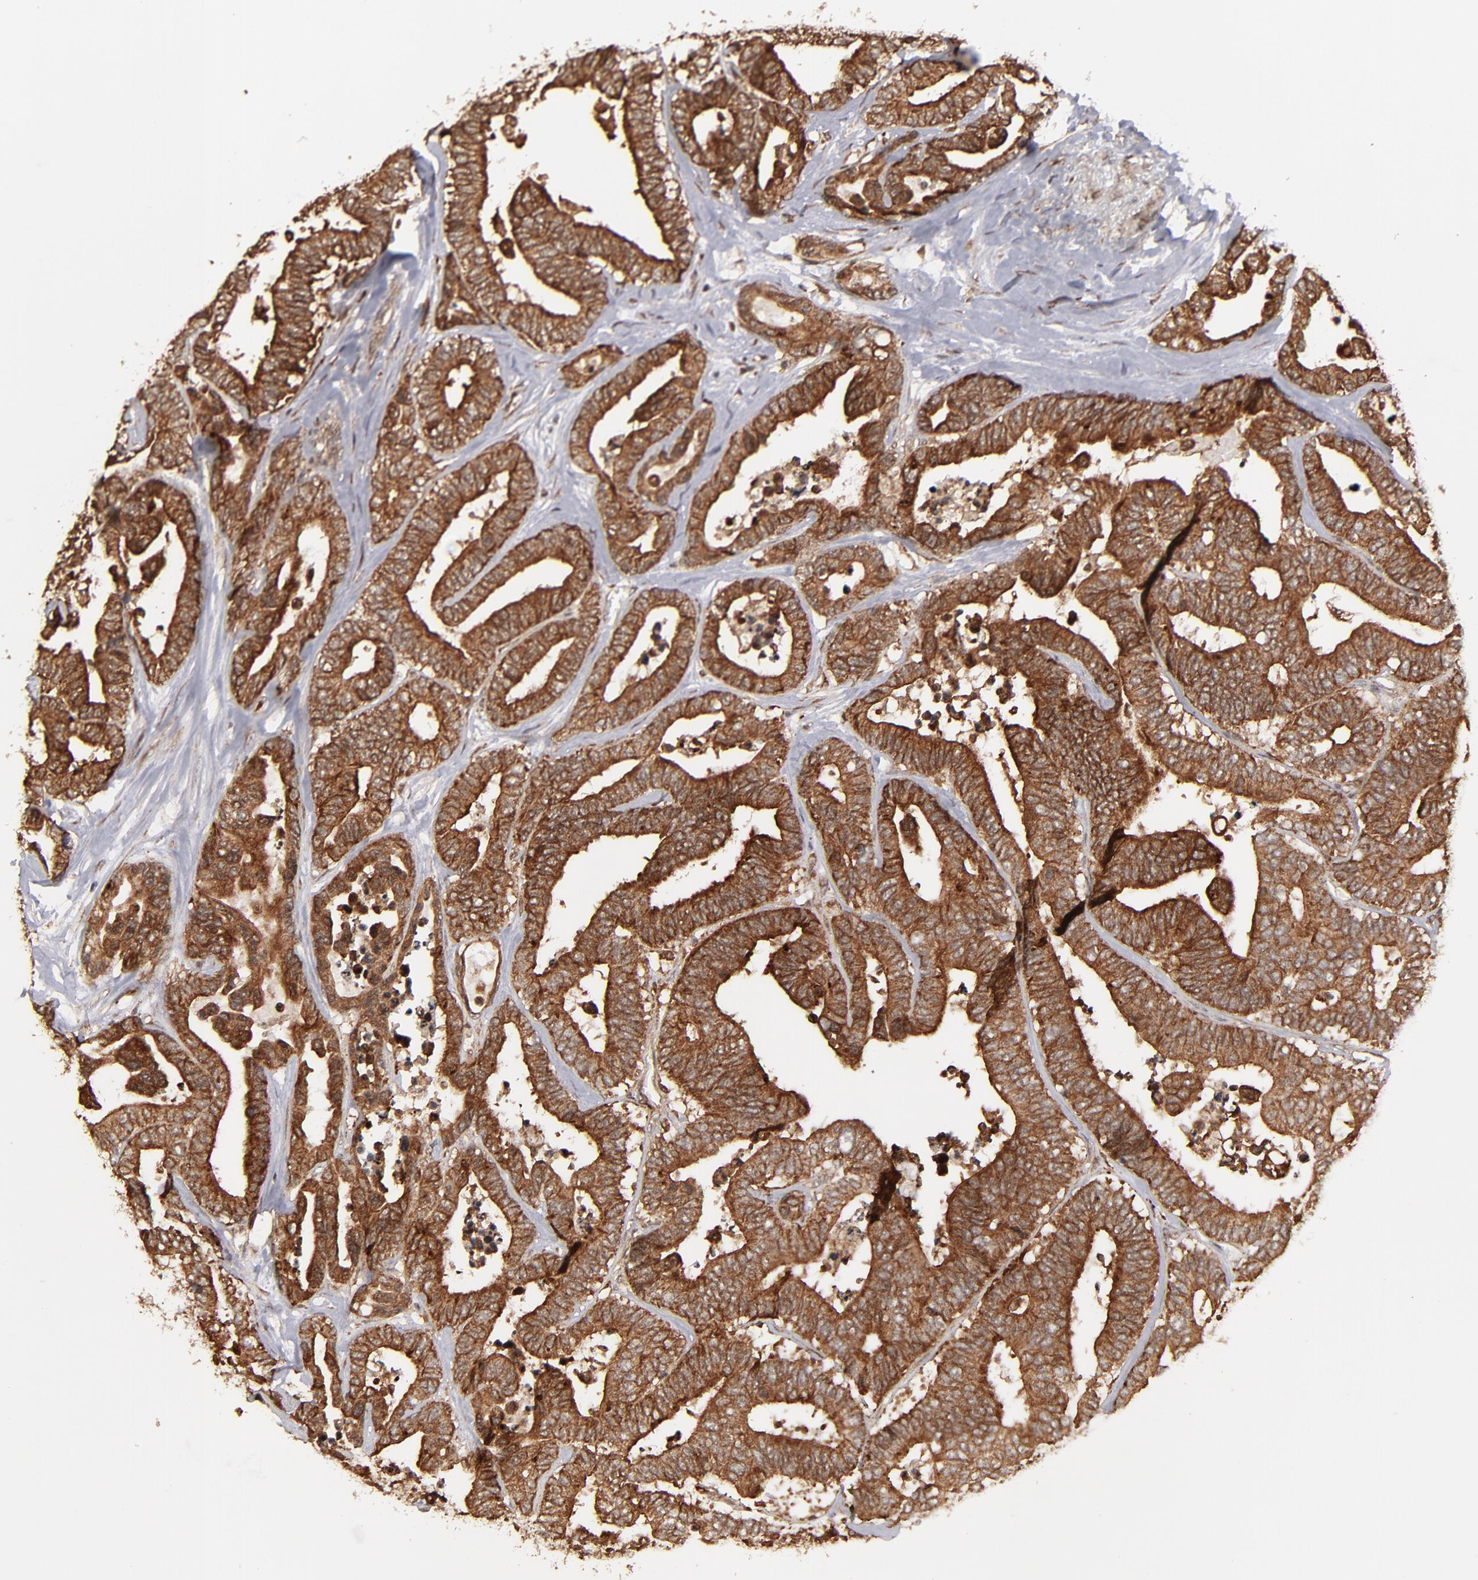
{"staining": {"intensity": "strong", "quantity": ">75%", "location": "cytoplasmic/membranous,nuclear"}, "tissue": "colorectal cancer", "cell_type": "Tumor cells", "image_type": "cancer", "snomed": [{"axis": "morphology", "description": "Adenocarcinoma, NOS"}, {"axis": "topography", "description": "Colon"}], "caption": "DAB immunohistochemical staining of human colorectal cancer (adenocarcinoma) shows strong cytoplasmic/membranous and nuclear protein expression in about >75% of tumor cells.", "gene": "RGS6", "patient": {"sex": "male", "age": 82}}